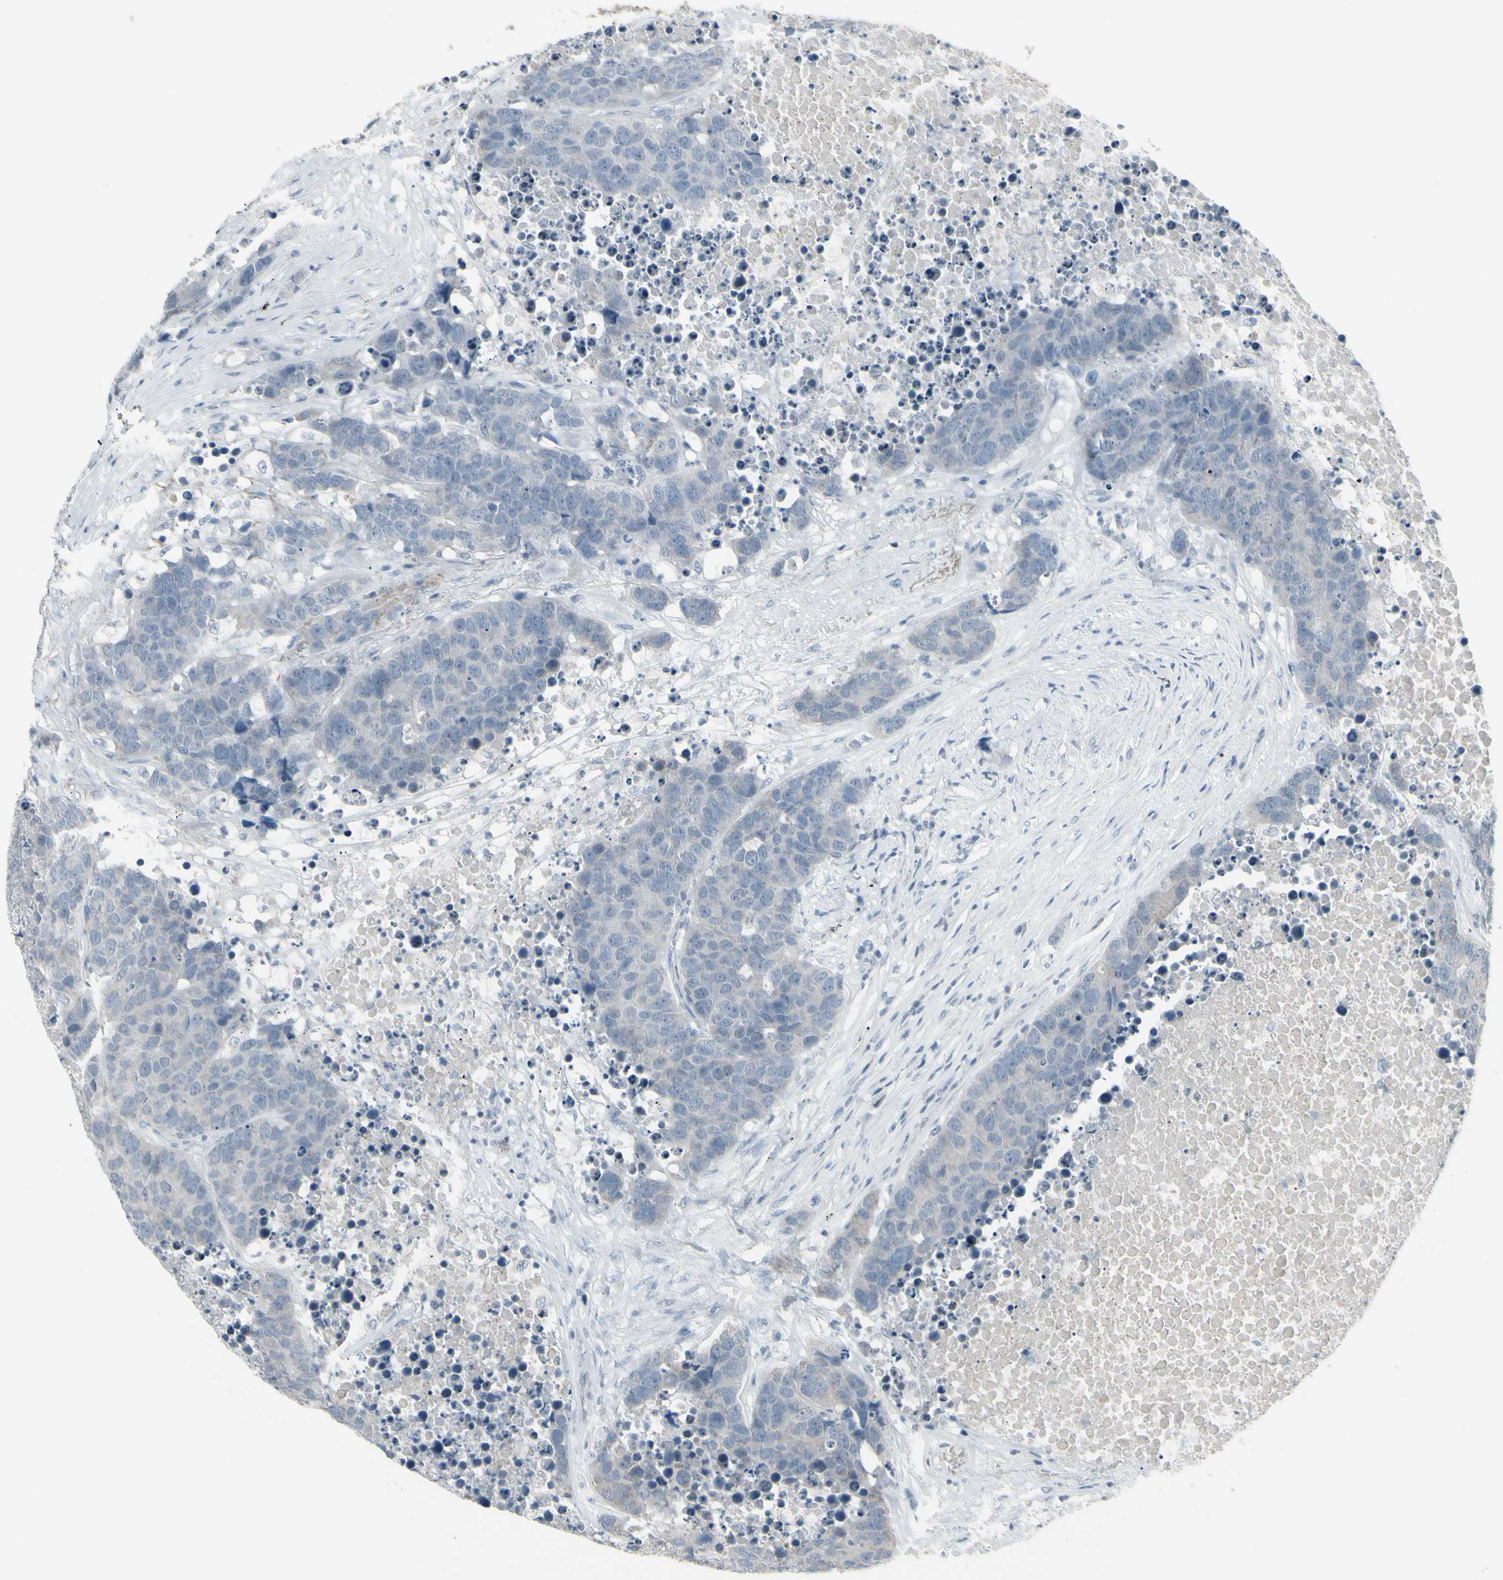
{"staining": {"intensity": "negative", "quantity": "none", "location": "none"}, "tissue": "carcinoid", "cell_type": "Tumor cells", "image_type": "cancer", "snomed": [{"axis": "morphology", "description": "Carcinoid, malignant, NOS"}, {"axis": "topography", "description": "Lung"}], "caption": "An immunohistochemistry (IHC) histopathology image of carcinoid (malignant) is shown. There is no staining in tumor cells of carcinoid (malignant).", "gene": "RAB3A", "patient": {"sex": "male", "age": 60}}